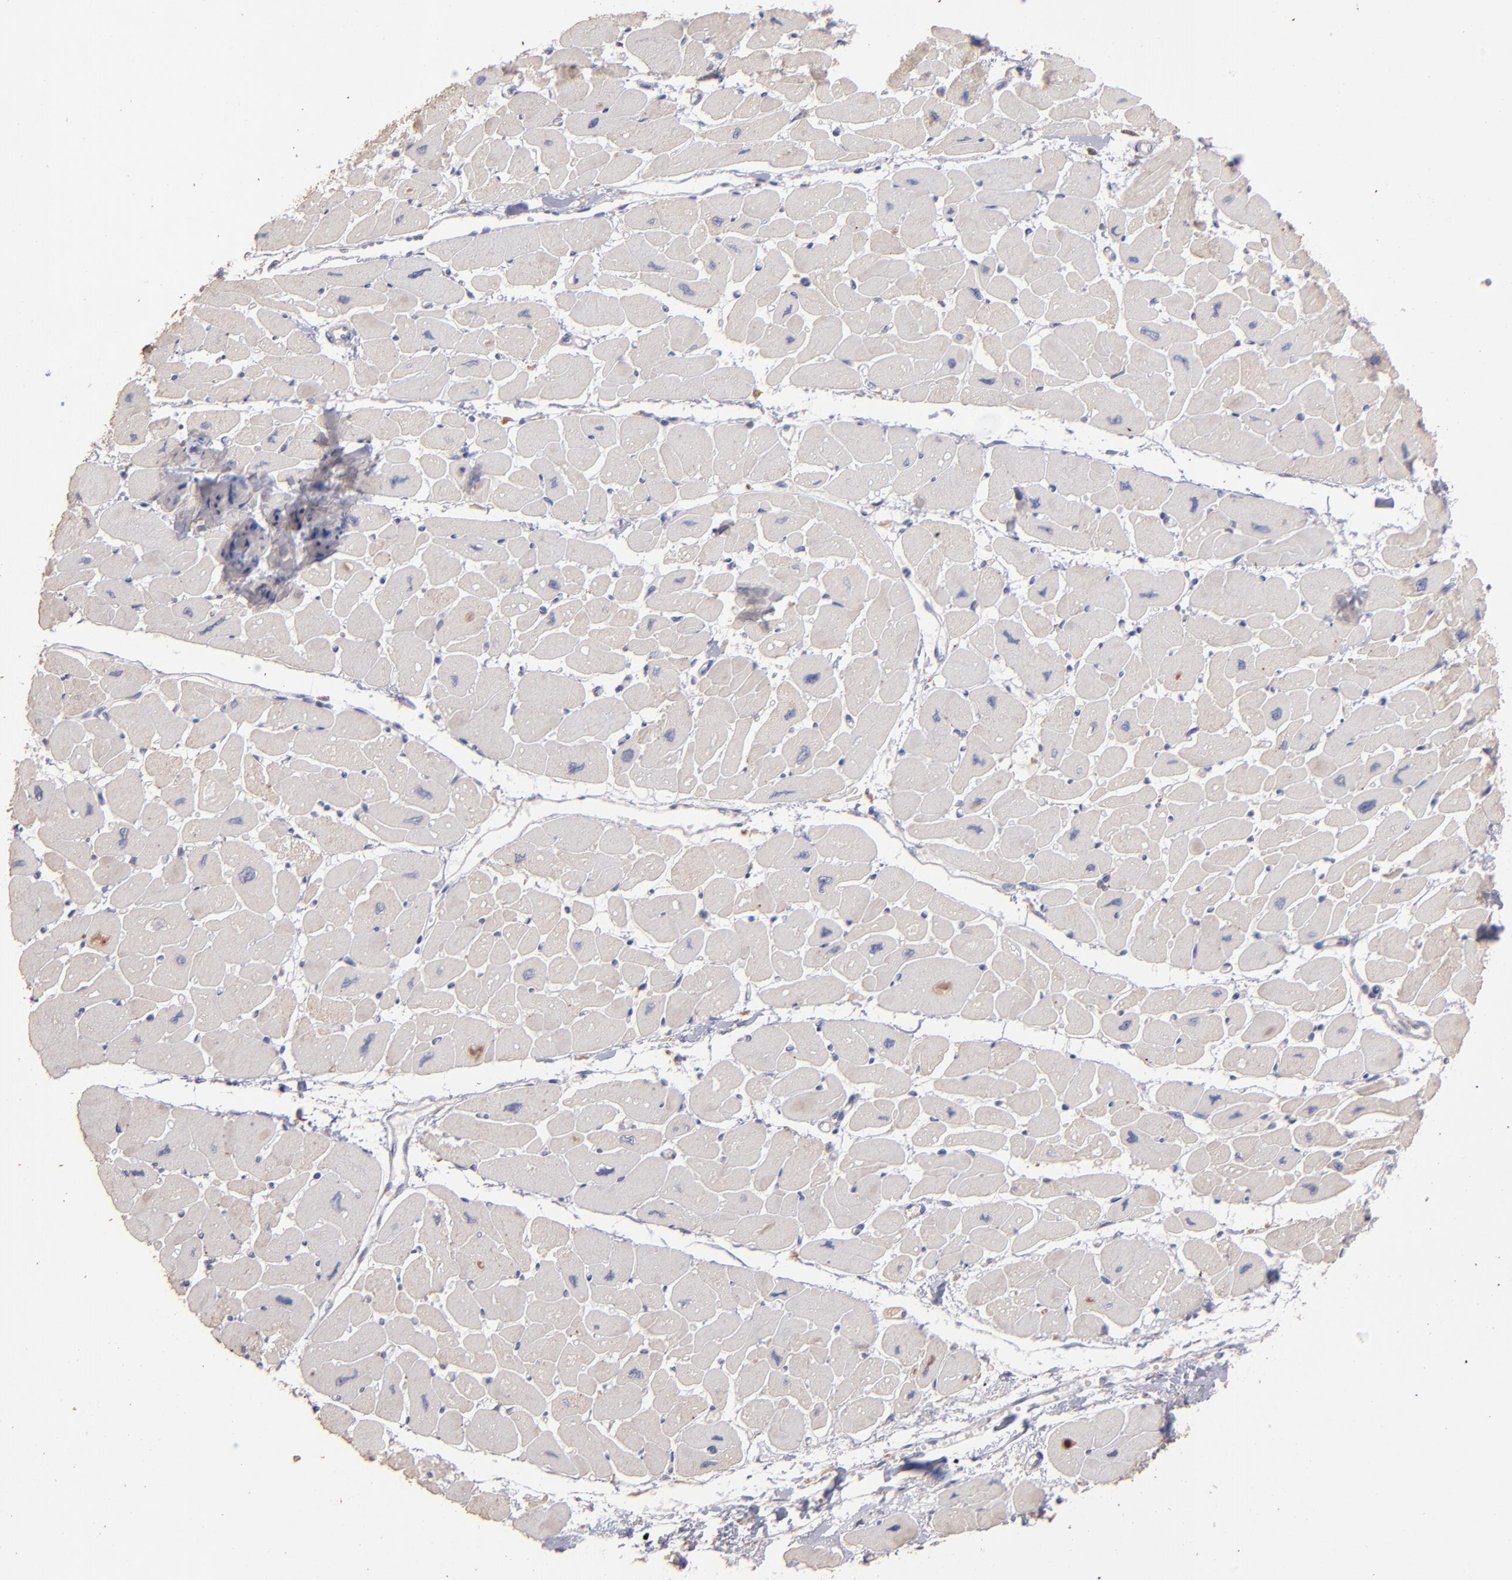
{"staining": {"intensity": "negative", "quantity": "none", "location": "none"}, "tissue": "heart muscle", "cell_type": "Cardiomyocytes", "image_type": "normal", "snomed": [{"axis": "morphology", "description": "Normal tissue, NOS"}, {"axis": "topography", "description": "Heart"}], "caption": "Immunohistochemical staining of normal human heart muscle exhibits no significant expression in cardiomyocytes.", "gene": "NFKBIE", "patient": {"sex": "female", "age": 54}}